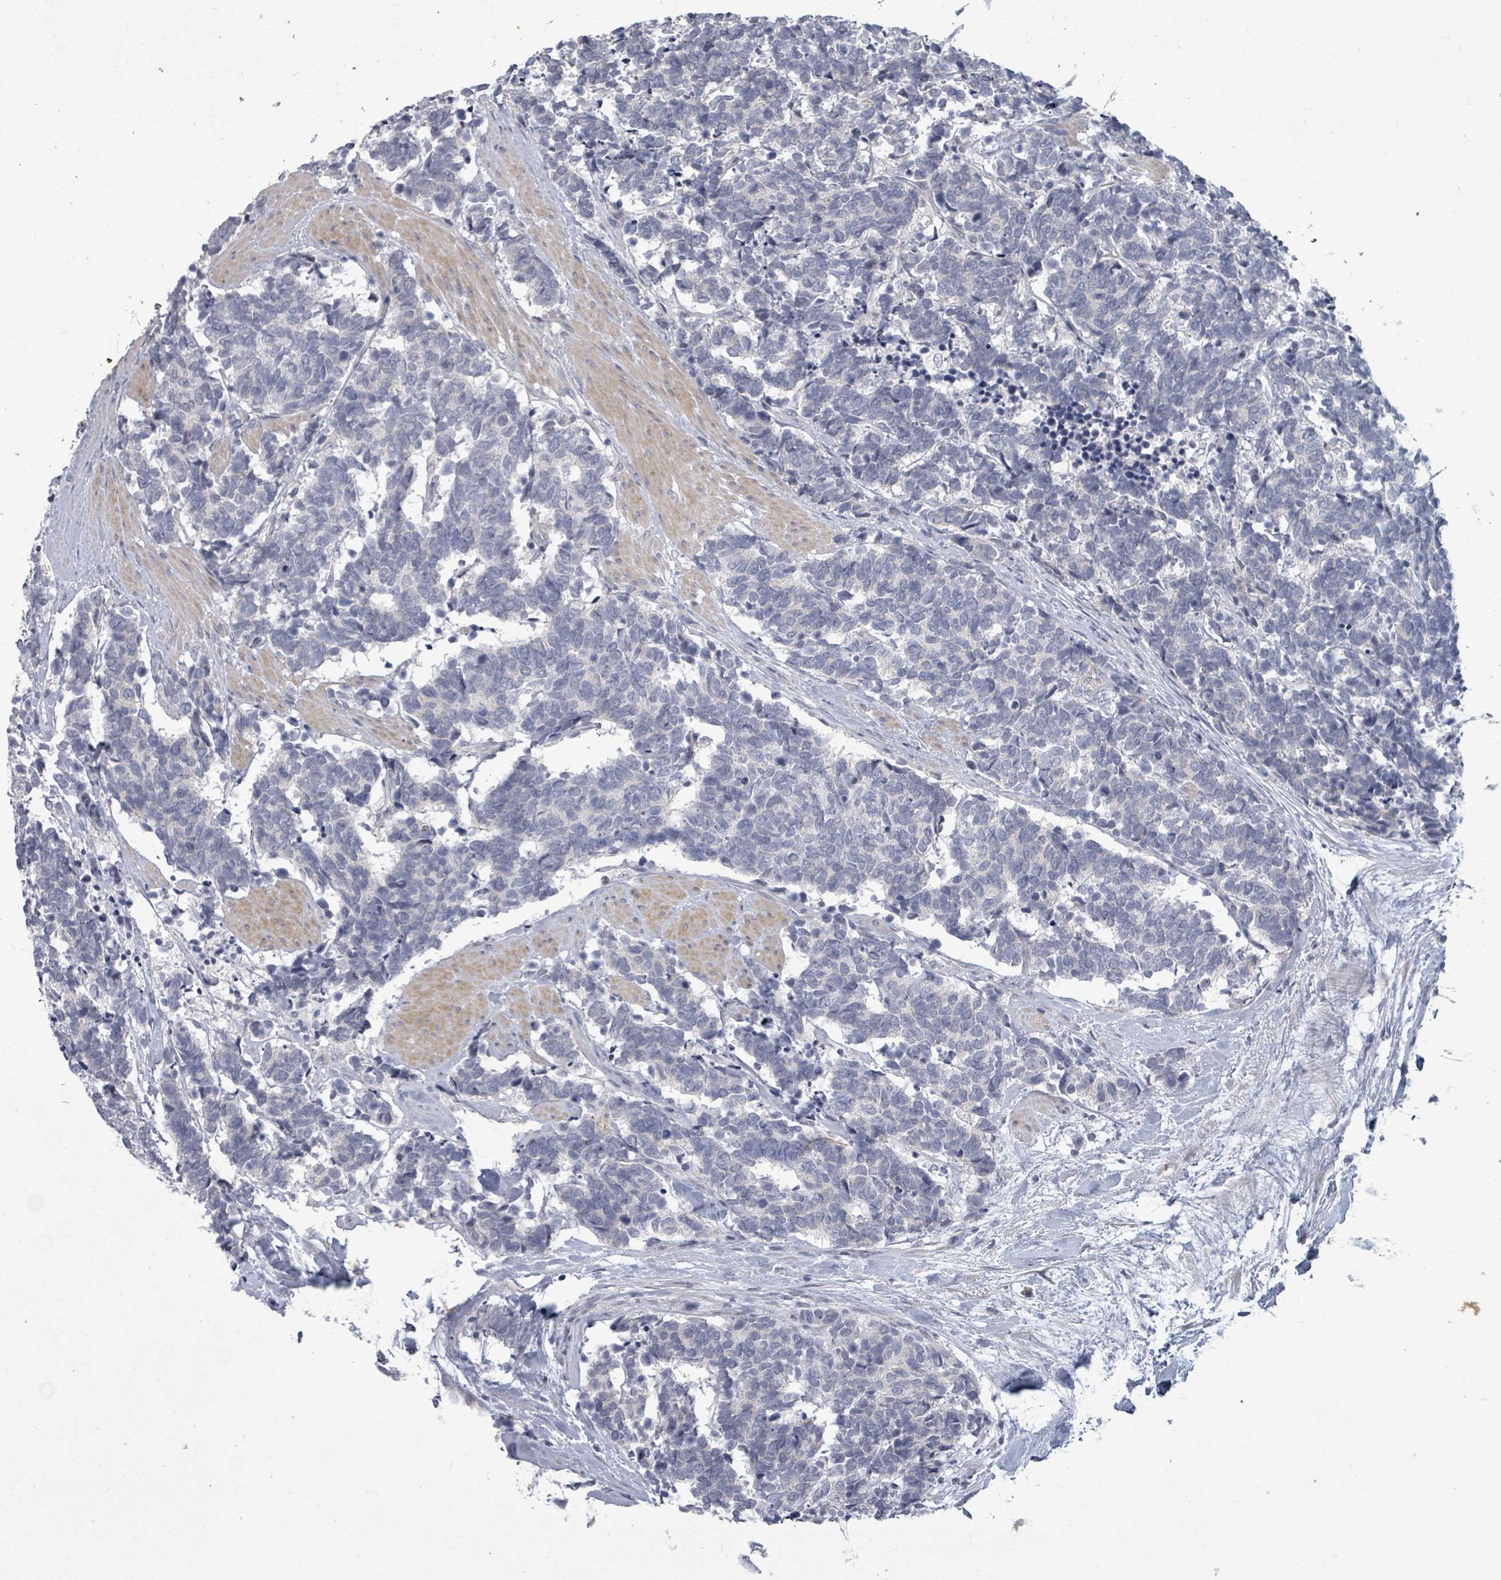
{"staining": {"intensity": "negative", "quantity": "none", "location": "none"}, "tissue": "carcinoid", "cell_type": "Tumor cells", "image_type": "cancer", "snomed": [{"axis": "morphology", "description": "Carcinoma, NOS"}, {"axis": "morphology", "description": "Carcinoid, malignant, NOS"}, {"axis": "topography", "description": "Prostate"}], "caption": "This is an immunohistochemistry (IHC) image of human carcinoma. There is no expression in tumor cells.", "gene": "ASB12", "patient": {"sex": "male", "age": 57}}